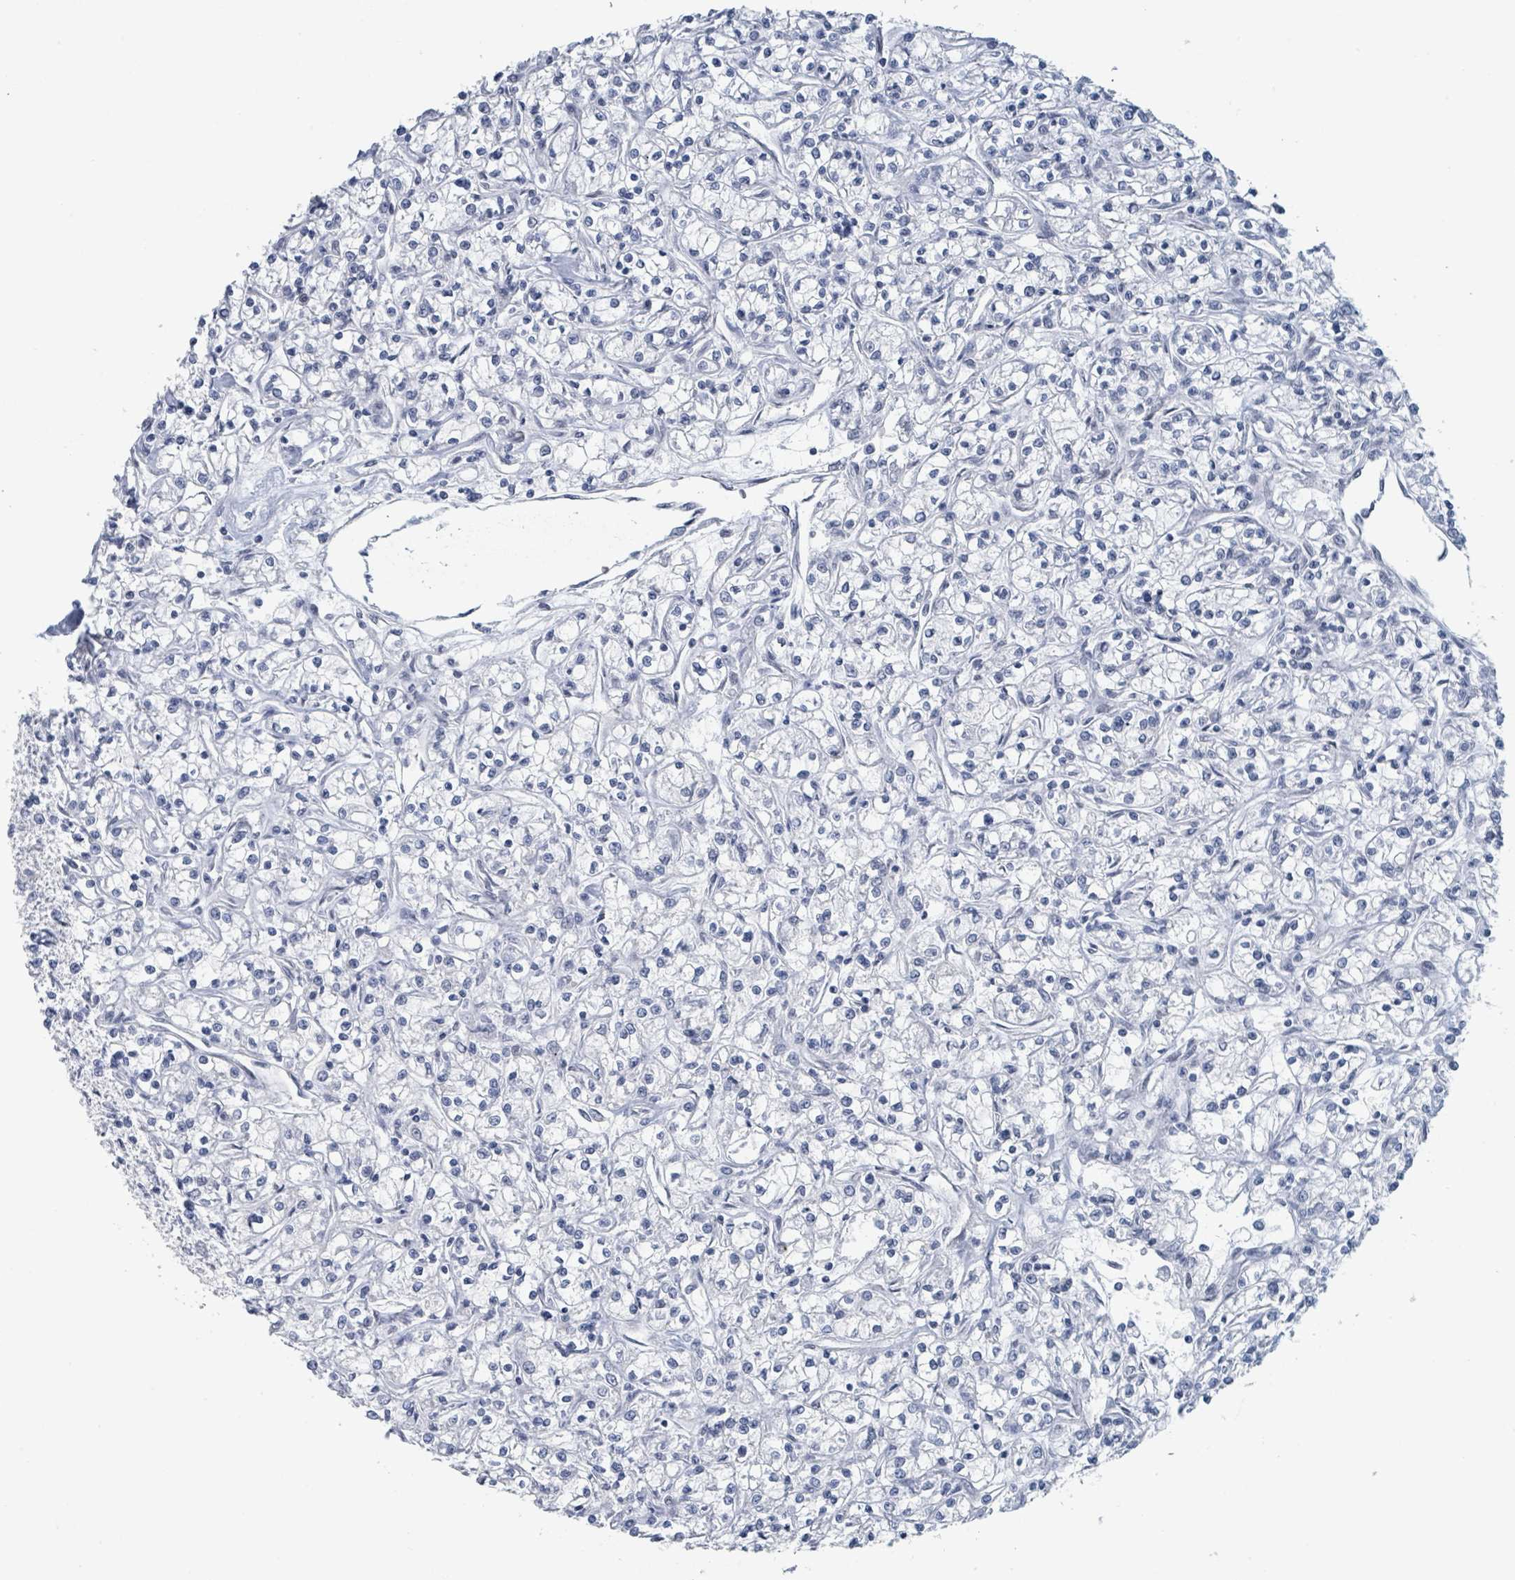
{"staining": {"intensity": "negative", "quantity": "none", "location": "none"}, "tissue": "renal cancer", "cell_type": "Tumor cells", "image_type": "cancer", "snomed": [{"axis": "morphology", "description": "Adenocarcinoma, NOS"}, {"axis": "topography", "description": "Kidney"}], "caption": "The immunohistochemistry (IHC) image has no significant expression in tumor cells of renal cancer (adenocarcinoma) tissue.", "gene": "EHMT2", "patient": {"sex": "female", "age": 59}}